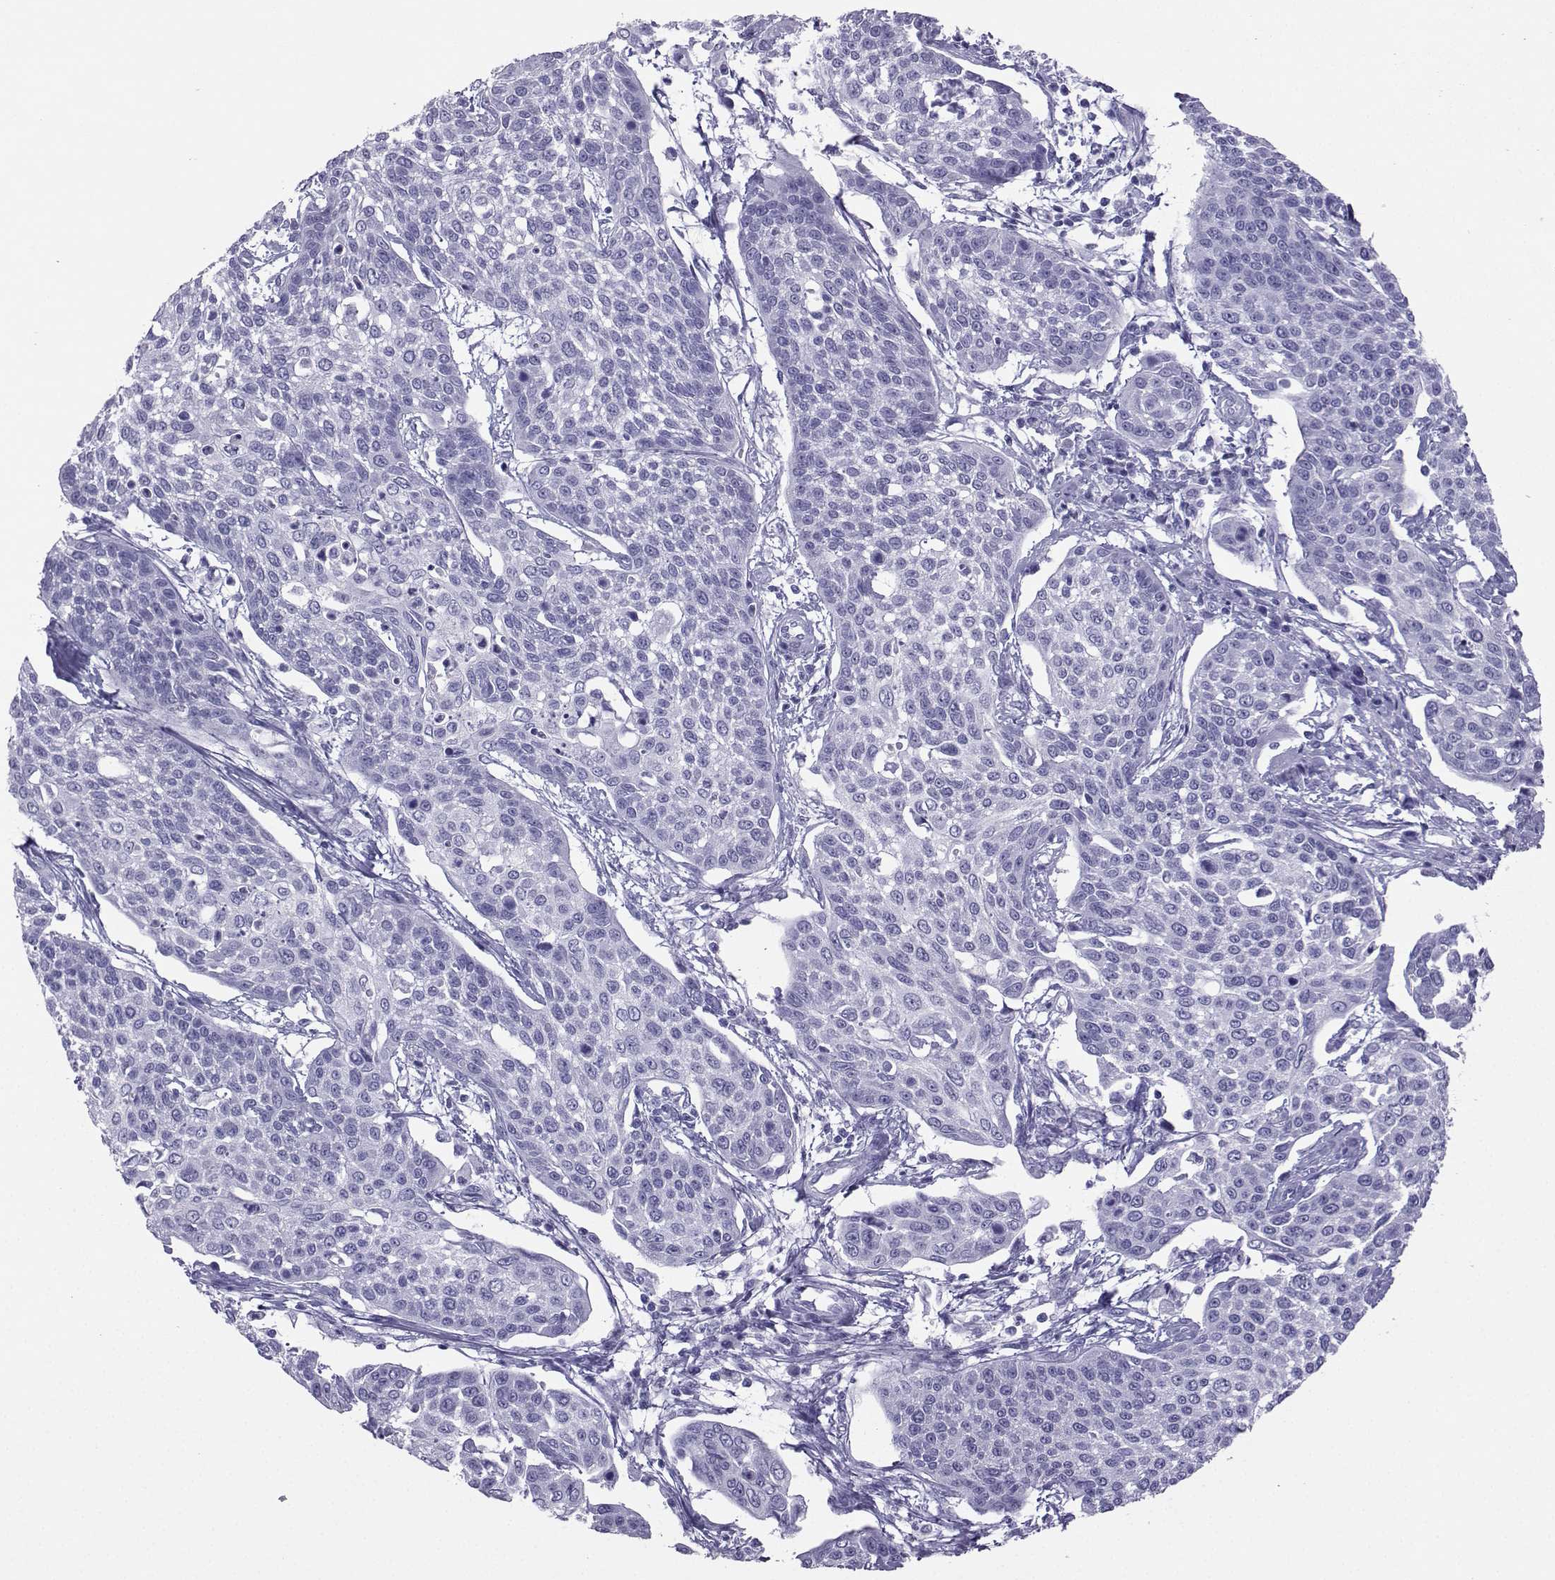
{"staining": {"intensity": "negative", "quantity": "none", "location": "none"}, "tissue": "cervical cancer", "cell_type": "Tumor cells", "image_type": "cancer", "snomed": [{"axis": "morphology", "description": "Squamous cell carcinoma, NOS"}, {"axis": "topography", "description": "Cervix"}], "caption": "DAB (3,3'-diaminobenzidine) immunohistochemical staining of cervical cancer (squamous cell carcinoma) displays no significant expression in tumor cells.", "gene": "LORICRIN", "patient": {"sex": "female", "age": 34}}